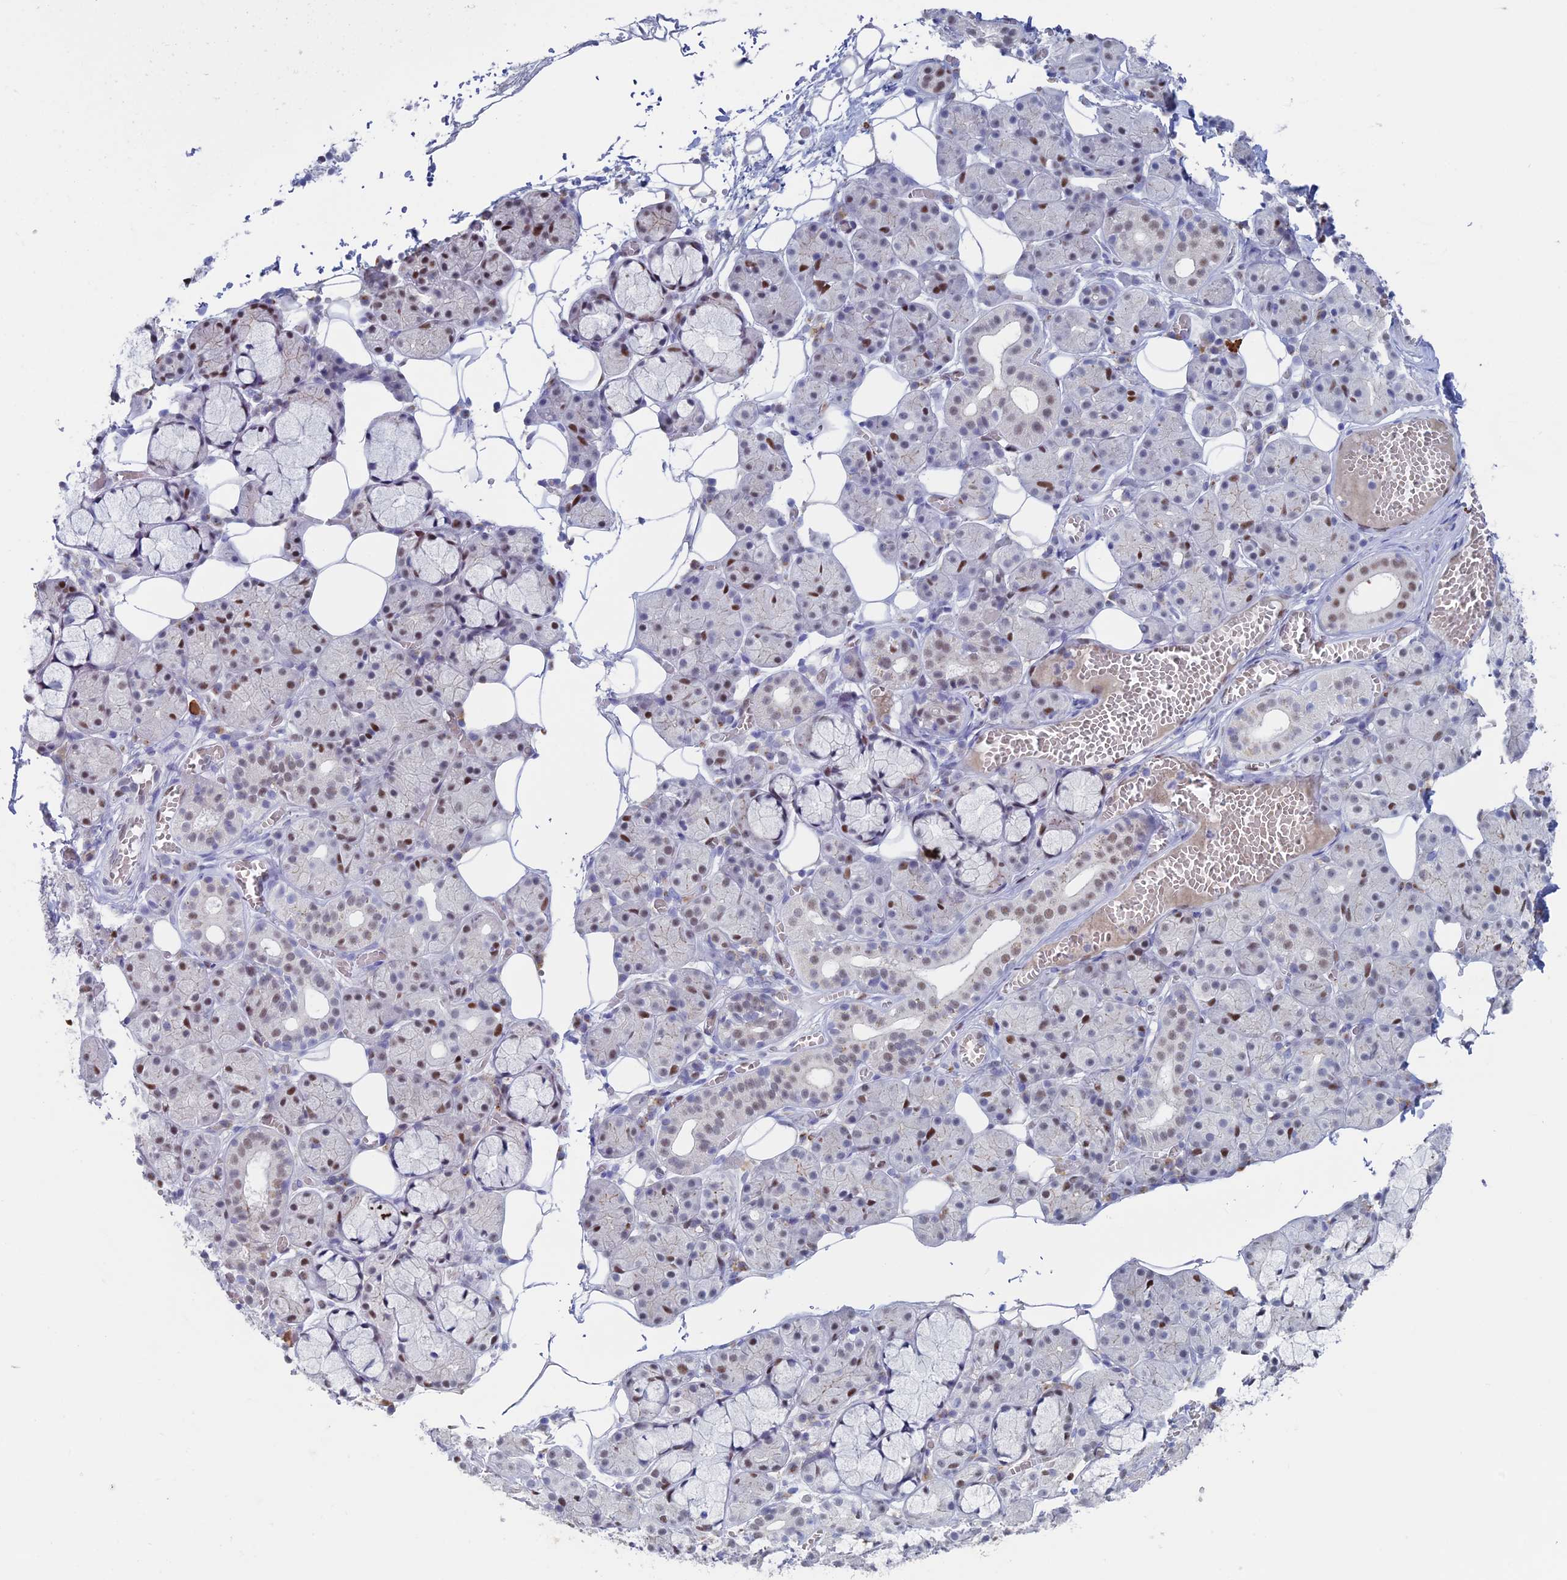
{"staining": {"intensity": "moderate", "quantity": "<25%", "location": "nuclear"}, "tissue": "salivary gland", "cell_type": "Glandular cells", "image_type": "normal", "snomed": [{"axis": "morphology", "description": "Normal tissue, NOS"}, {"axis": "topography", "description": "Salivary gland"}], "caption": "Brown immunohistochemical staining in benign salivary gland shows moderate nuclear expression in approximately <25% of glandular cells. (Brightfield microscopy of DAB IHC at high magnification).", "gene": "NOL4L", "patient": {"sex": "male", "age": 63}}